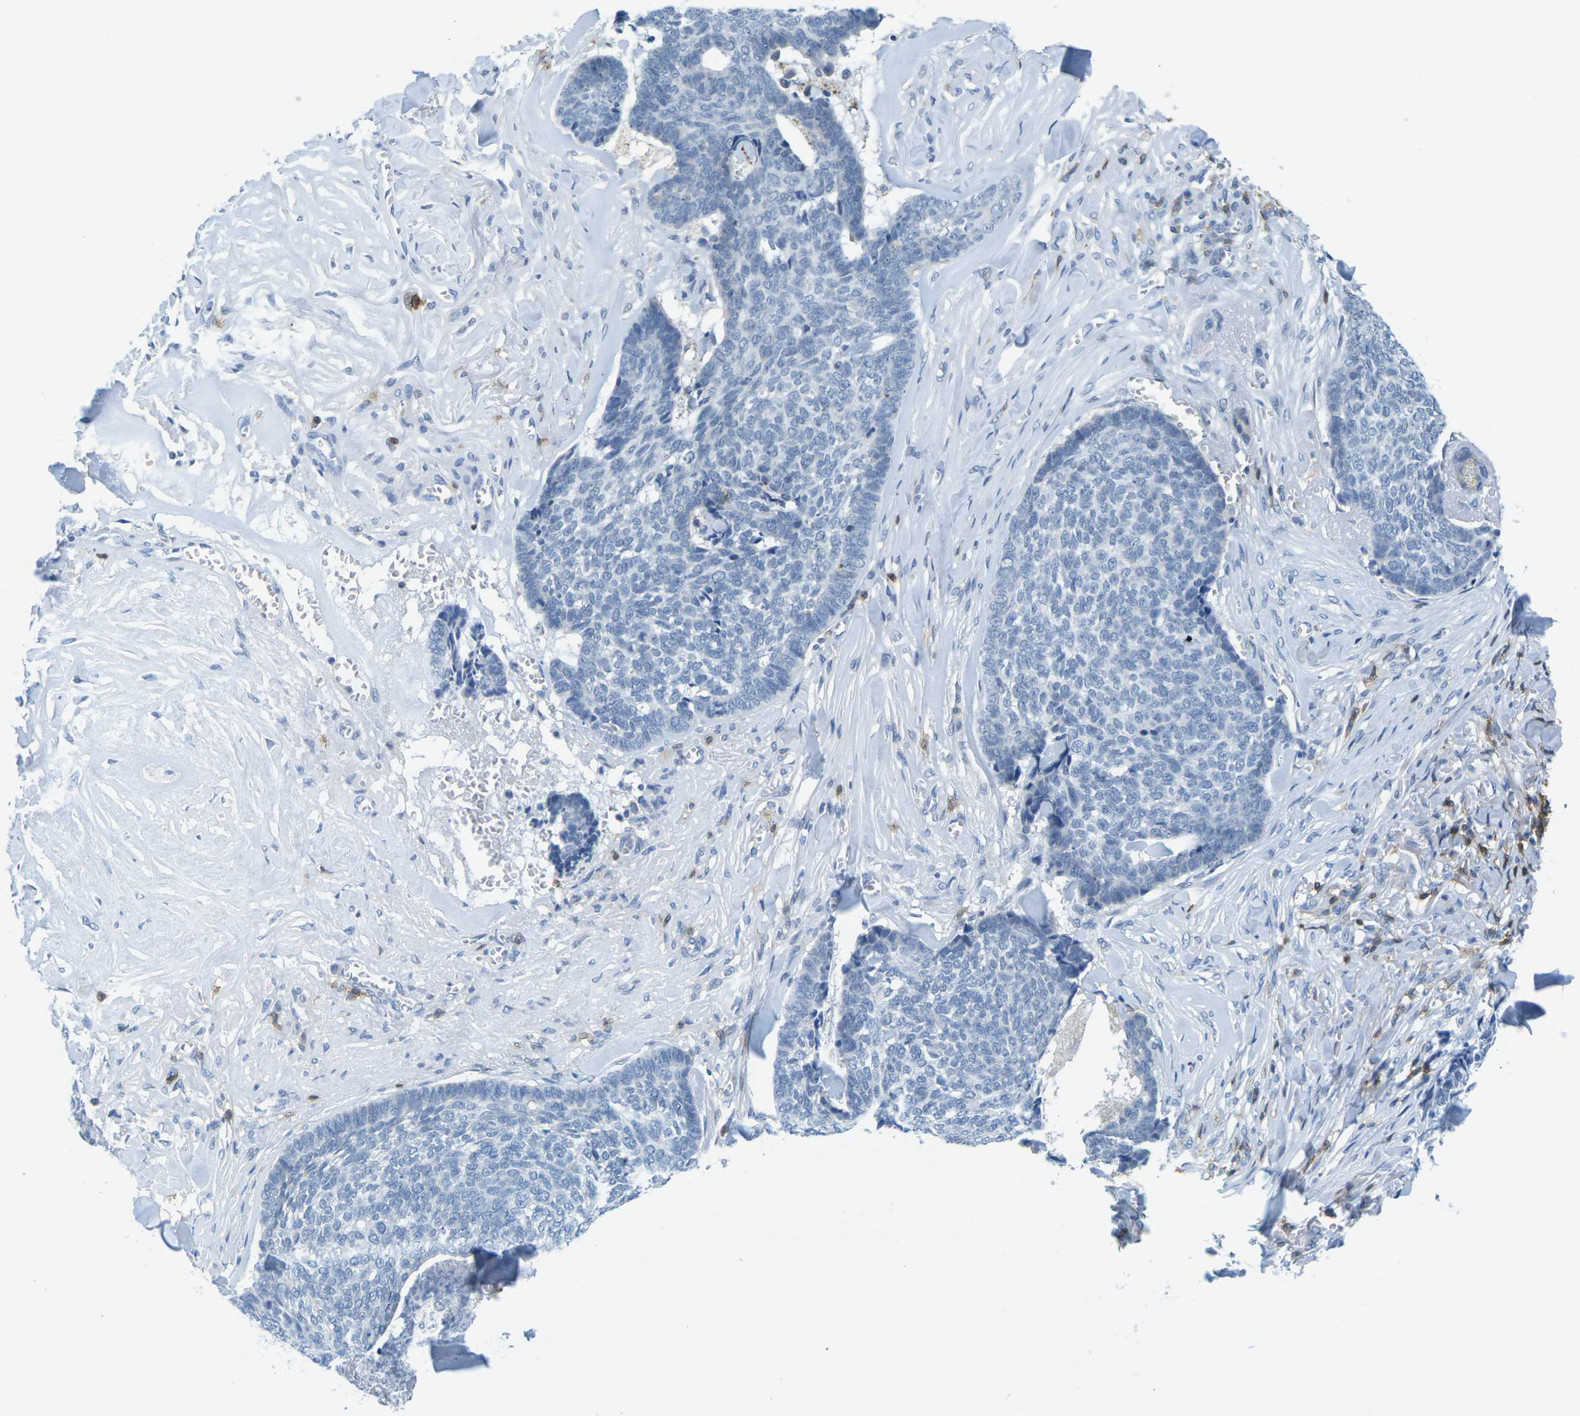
{"staining": {"intensity": "negative", "quantity": "none", "location": "none"}, "tissue": "skin cancer", "cell_type": "Tumor cells", "image_type": "cancer", "snomed": [{"axis": "morphology", "description": "Basal cell carcinoma"}, {"axis": "topography", "description": "Skin"}], "caption": "Immunohistochemistry (IHC) histopathology image of neoplastic tissue: skin basal cell carcinoma stained with DAB (3,3'-diaminobenzidine) demonstrates no significant protein expression in tumor cells.", "gene": "CD3D", "patient": {"sex": "male", "age": 84}}